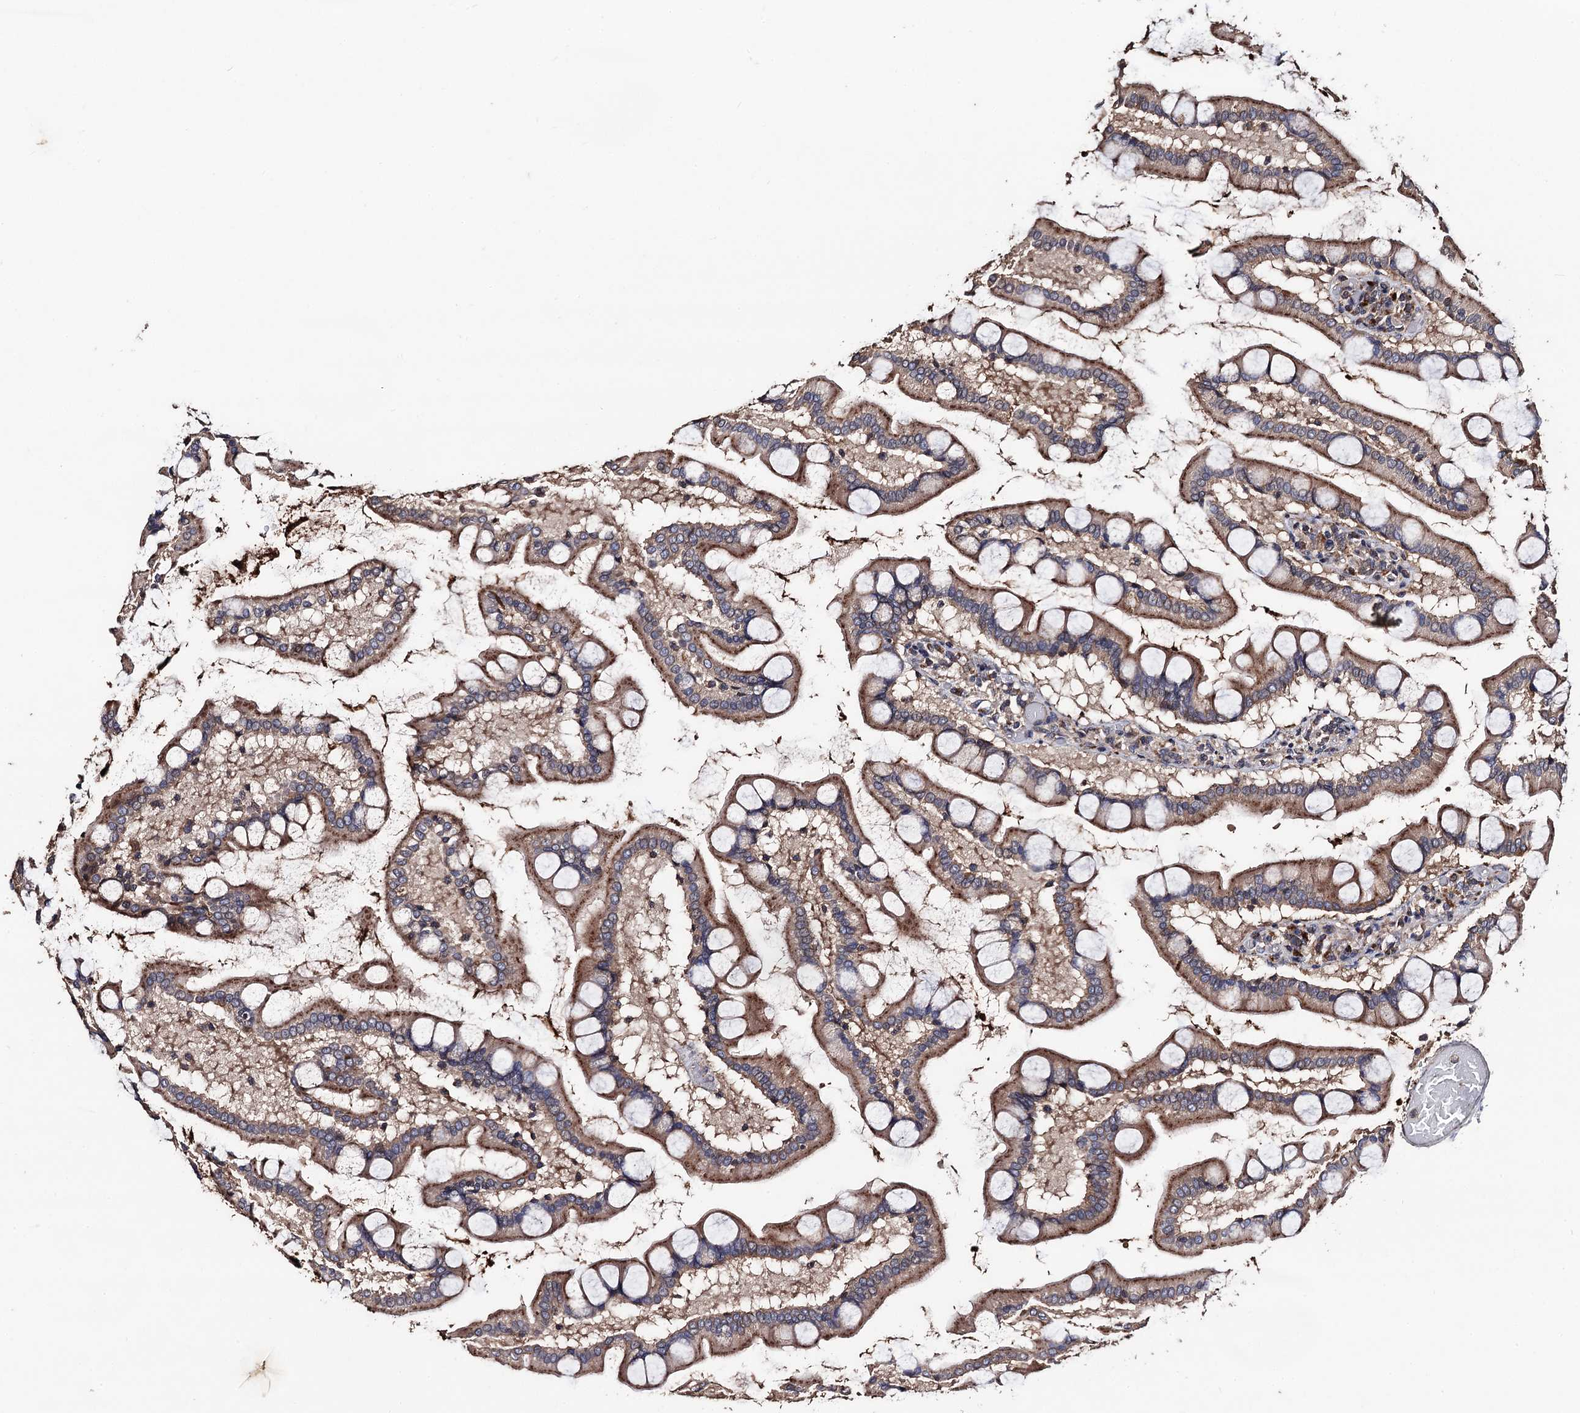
{"staining": {"intensity": "moderate", "quantity": ">75%", "location": "cytoplasmic/membranous"}, "tissue": "small intestine", "cell_type": "Glandular cells", "image_type": "normal", "snomed": [{"axis": "morphology", "description": "Normal tissue, NOS"}, {"axis": "topography", "description": "Small intestine"}], "caption": "The histopathology image displays a brown stain indicating the presence of a protein in the cytoplasmic/membranous of glandular cells in small intestine.", "gene": "PPTC7", "patient": {"sex": "male", "age": 41}}